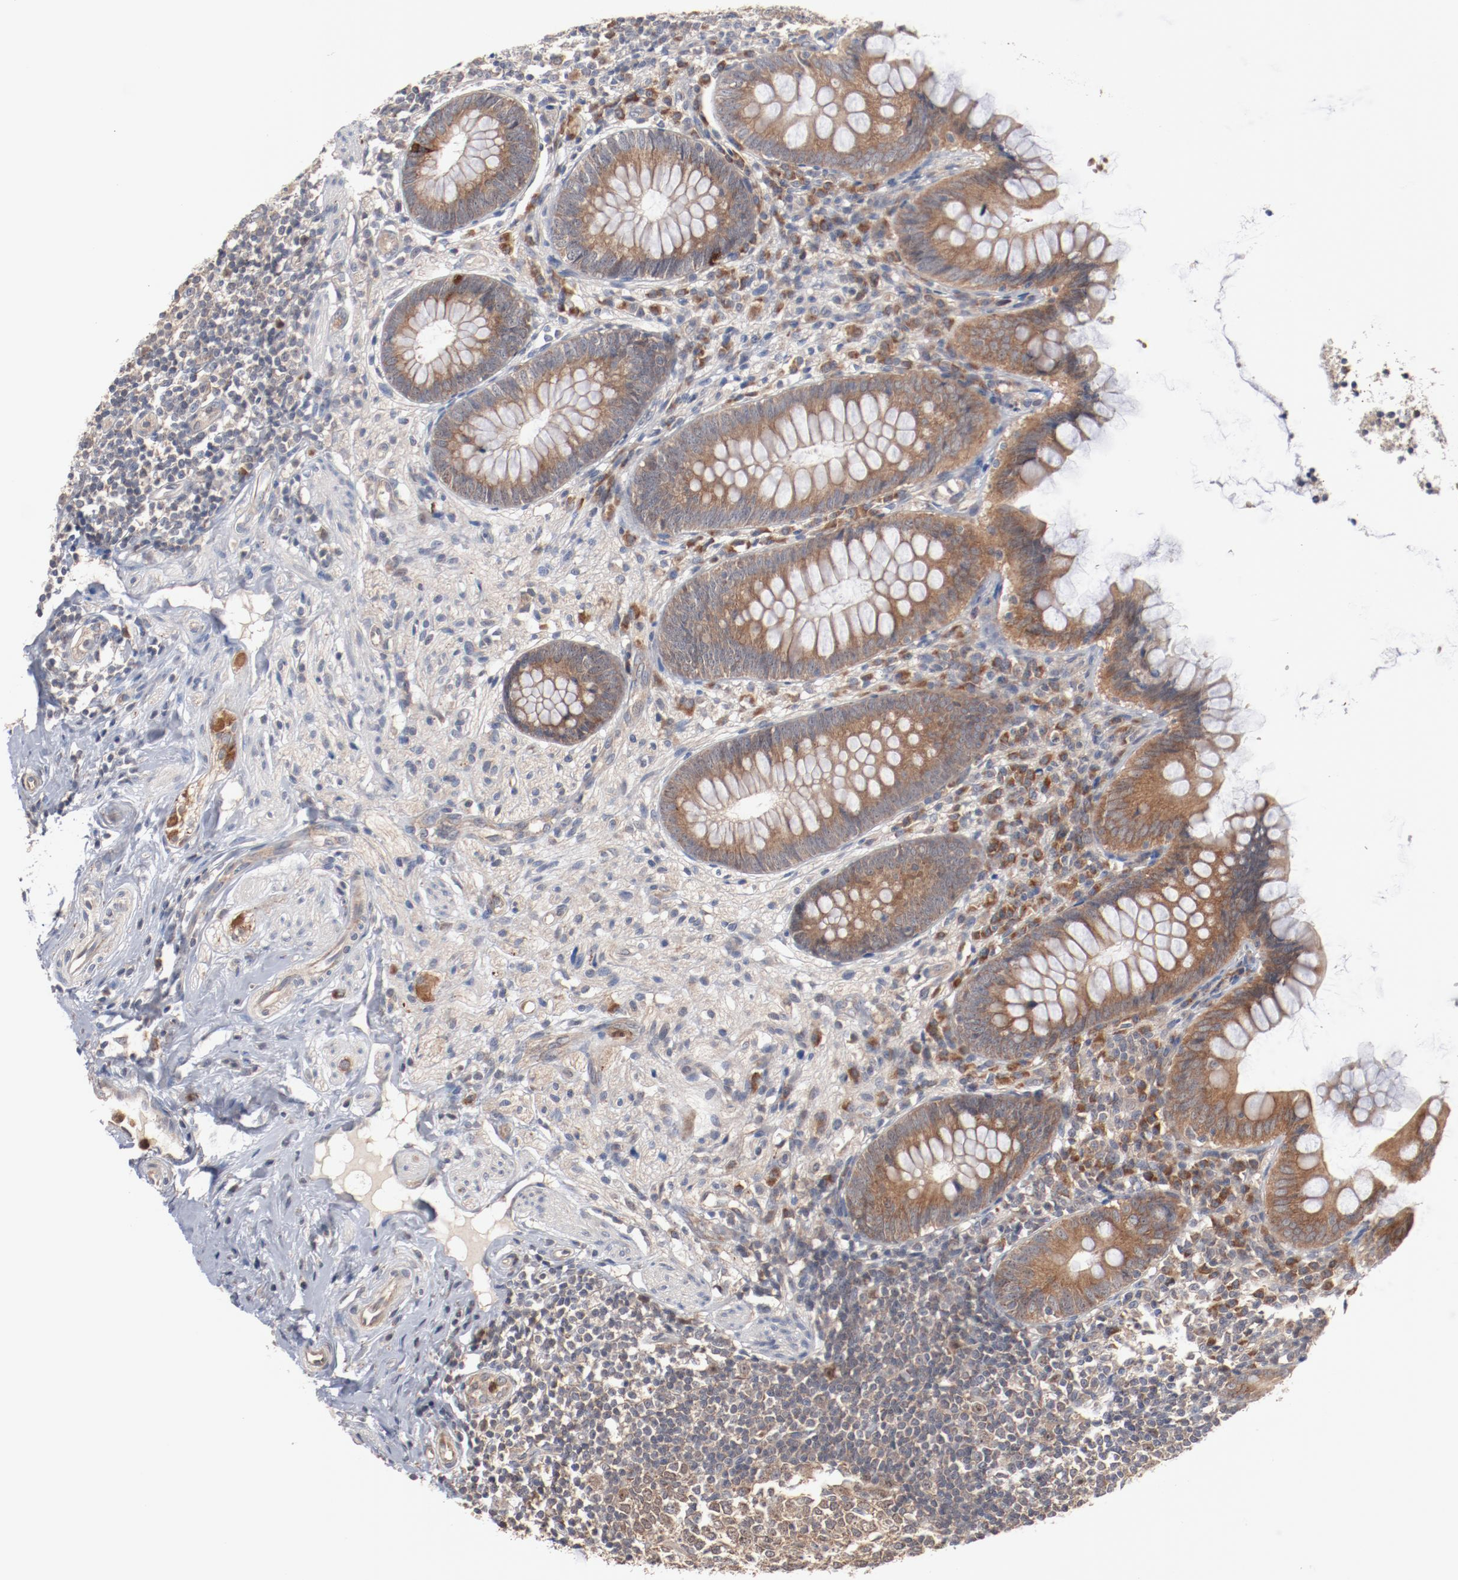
{"staining": {"intensity": "moderate", "quantity": ">75%", "location": "cytoplasmic/membranous"}, "tissue": "appendix", "cell_type": "Glandular cells", "image_type": "normal", "snomed": [{"axis": "morphology", "description": "Normal tissue, NOS"}, {"axis": "topography", "description": "Appendix"}], "caption": "DAB (3,3'-diaminobenzidine) immunohistochemical staining of normal appendix exhibits moderate cytoplasmic/membranous protein expression in approximately >75% of glandular cells.", "gene": "RNASE11", "patient": {"sex": "female", "age": 66}}